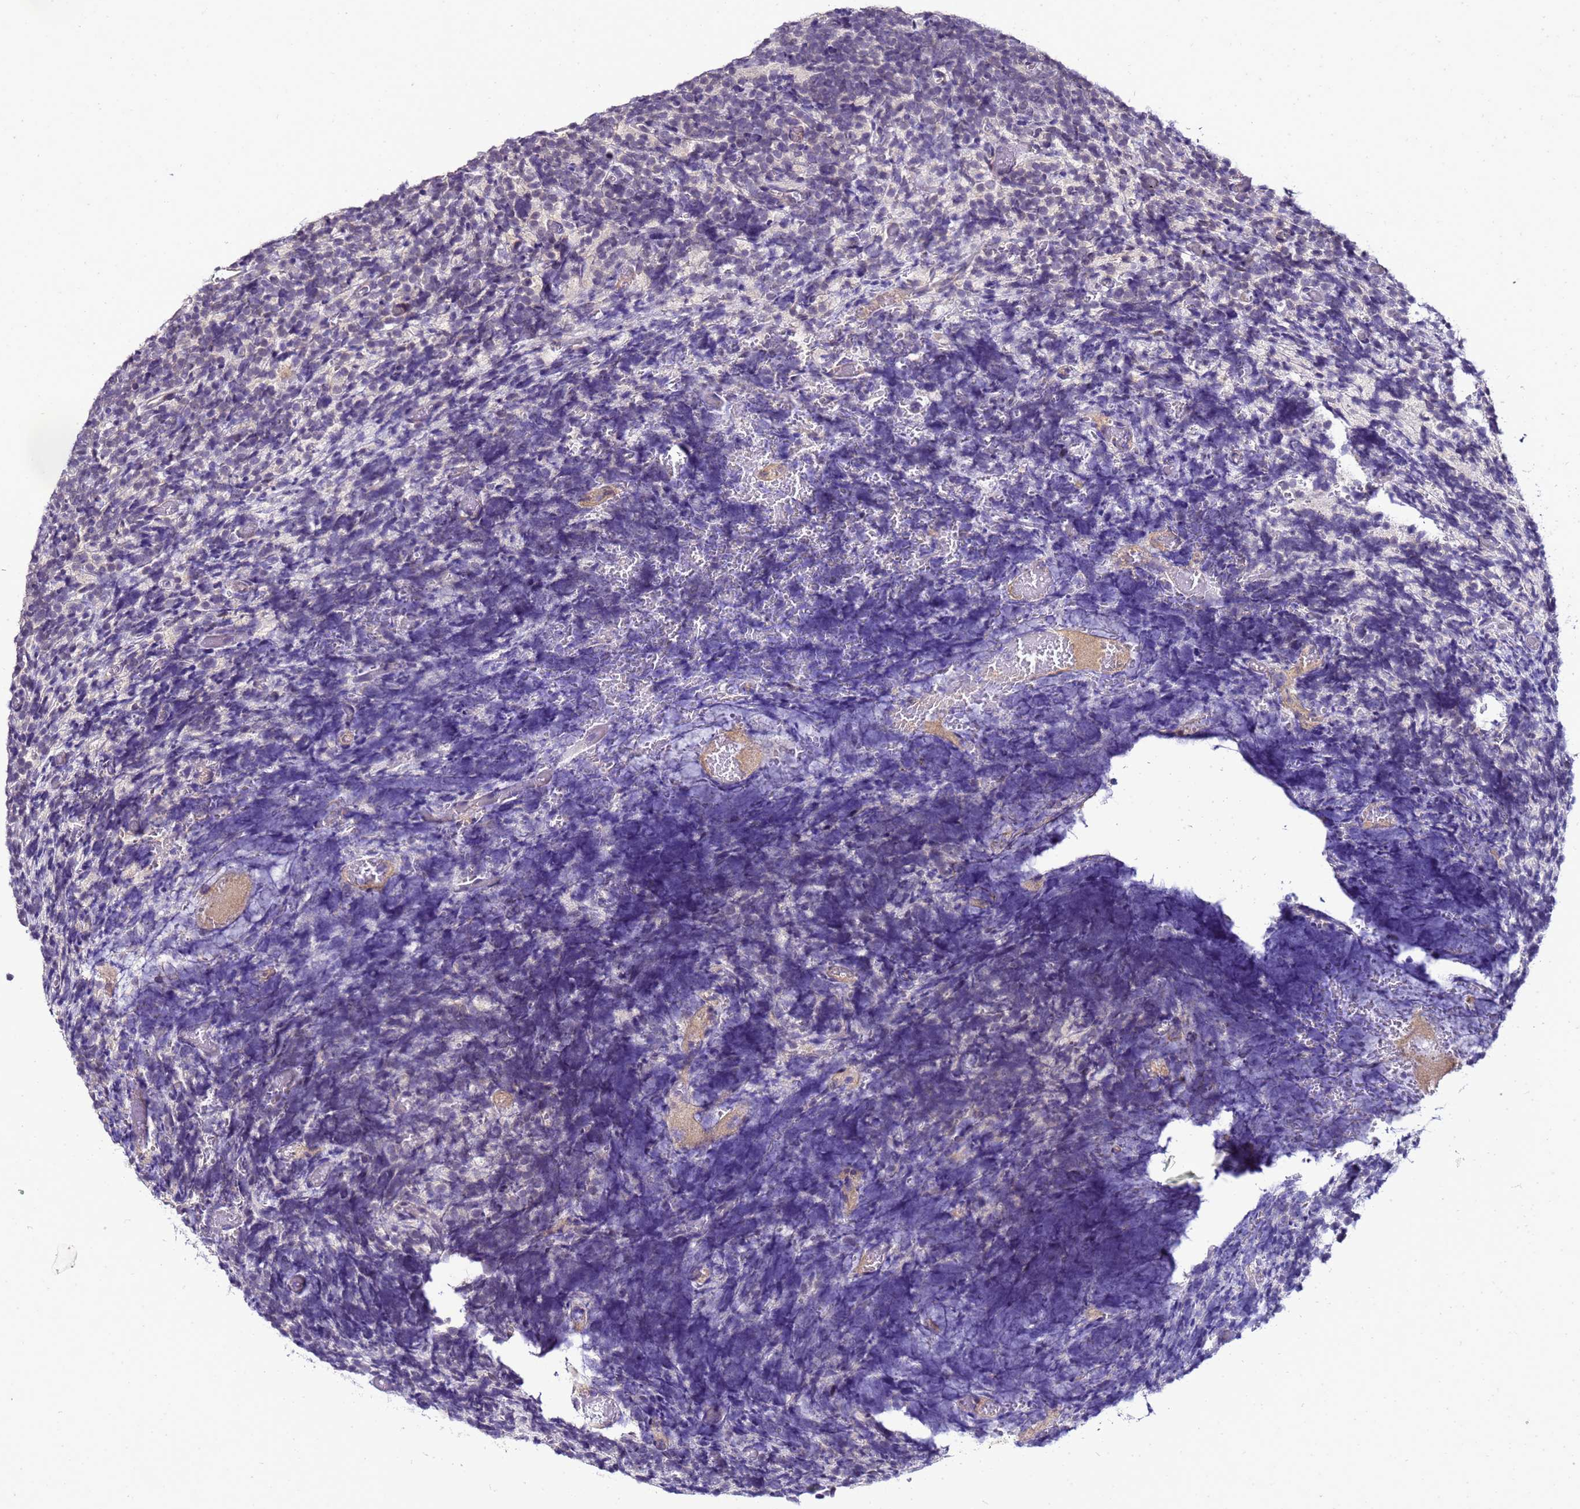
{"staining": {"intensity": "negative", "quantity": "none", "location": "none"}, "tissue": "glioma", "cell_type": "Tumor cells", "image_type": "cancer", "snomed": [{"axis": "morphology", "description": "Glioma, malignant, Low grade"}, {"axis": "topography", "description": "Brain"}], "caption": "Immunohistochemistry (IHC) image of human glioma stained for a protein (brown), which shows no staining in tumor cells.", "gene": "FAM166B", "patient": {"sex": "female", "age": 1}}